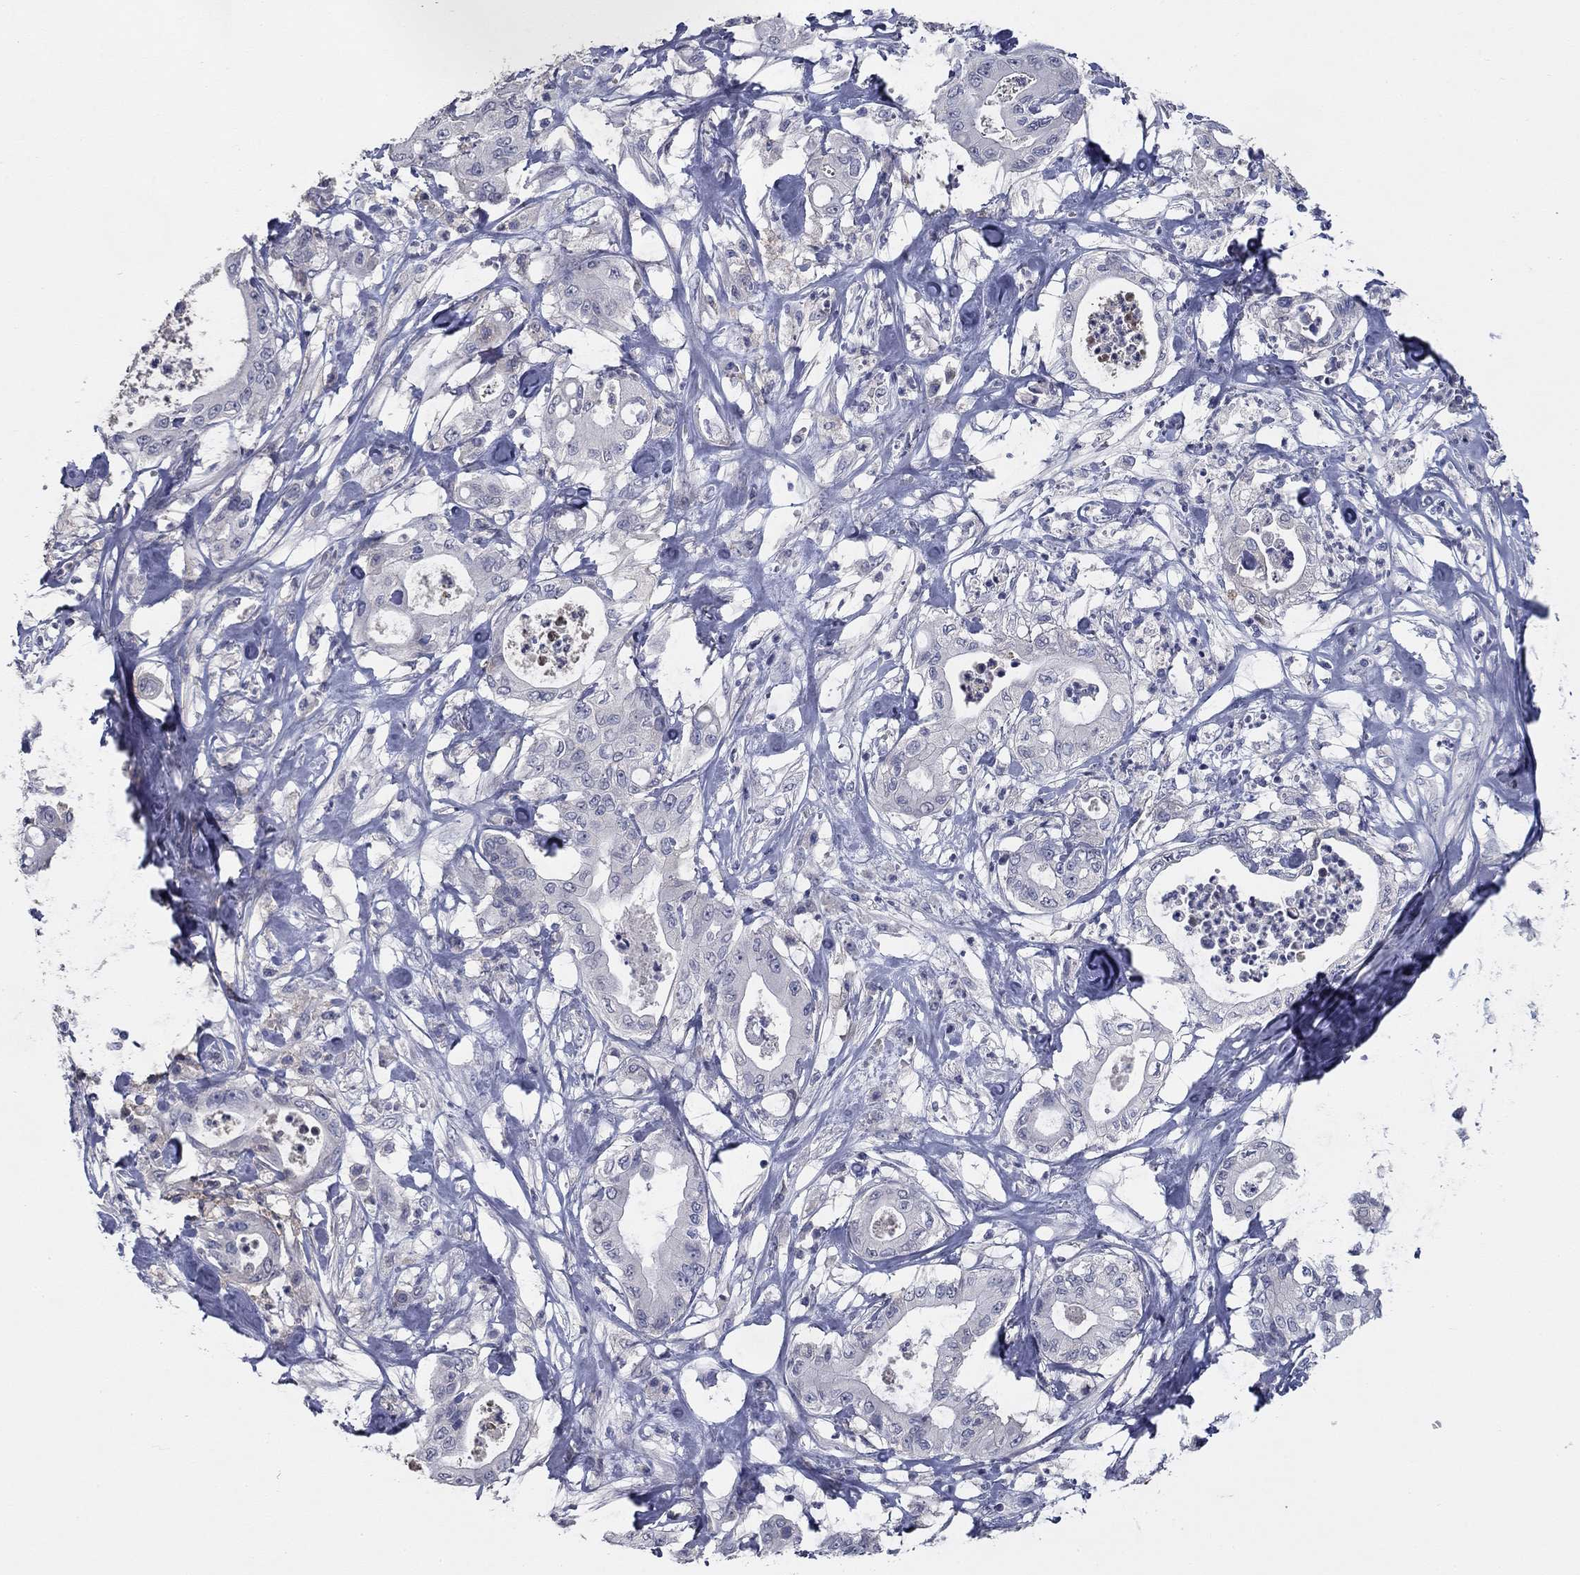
{"staining": {"intensity": "negative", "quantity": "none", "location": "none"}, "tissue": "pancreatic cancer", "cell_type": "Tumor cells", "image_type": "cancer", "snomed": [{"axis": "morphology", "description": "Adenocarcinoma, NOS"}, {"axis": "topography", "description": "Pancreas"}], "caption": "High power microscopy micrograph of an IHC image of pancreatic cancer, revealing no significant expression in tumor cells. The staining was performed using DAB (3,3'-diaminobenzidine) to visualize the protein expression in brown, while the nuclei were stained in blue with hematoxylin (Magnification: 20x).", "gene": "CD274", "patient": {"sex": "male", "age": 71}}